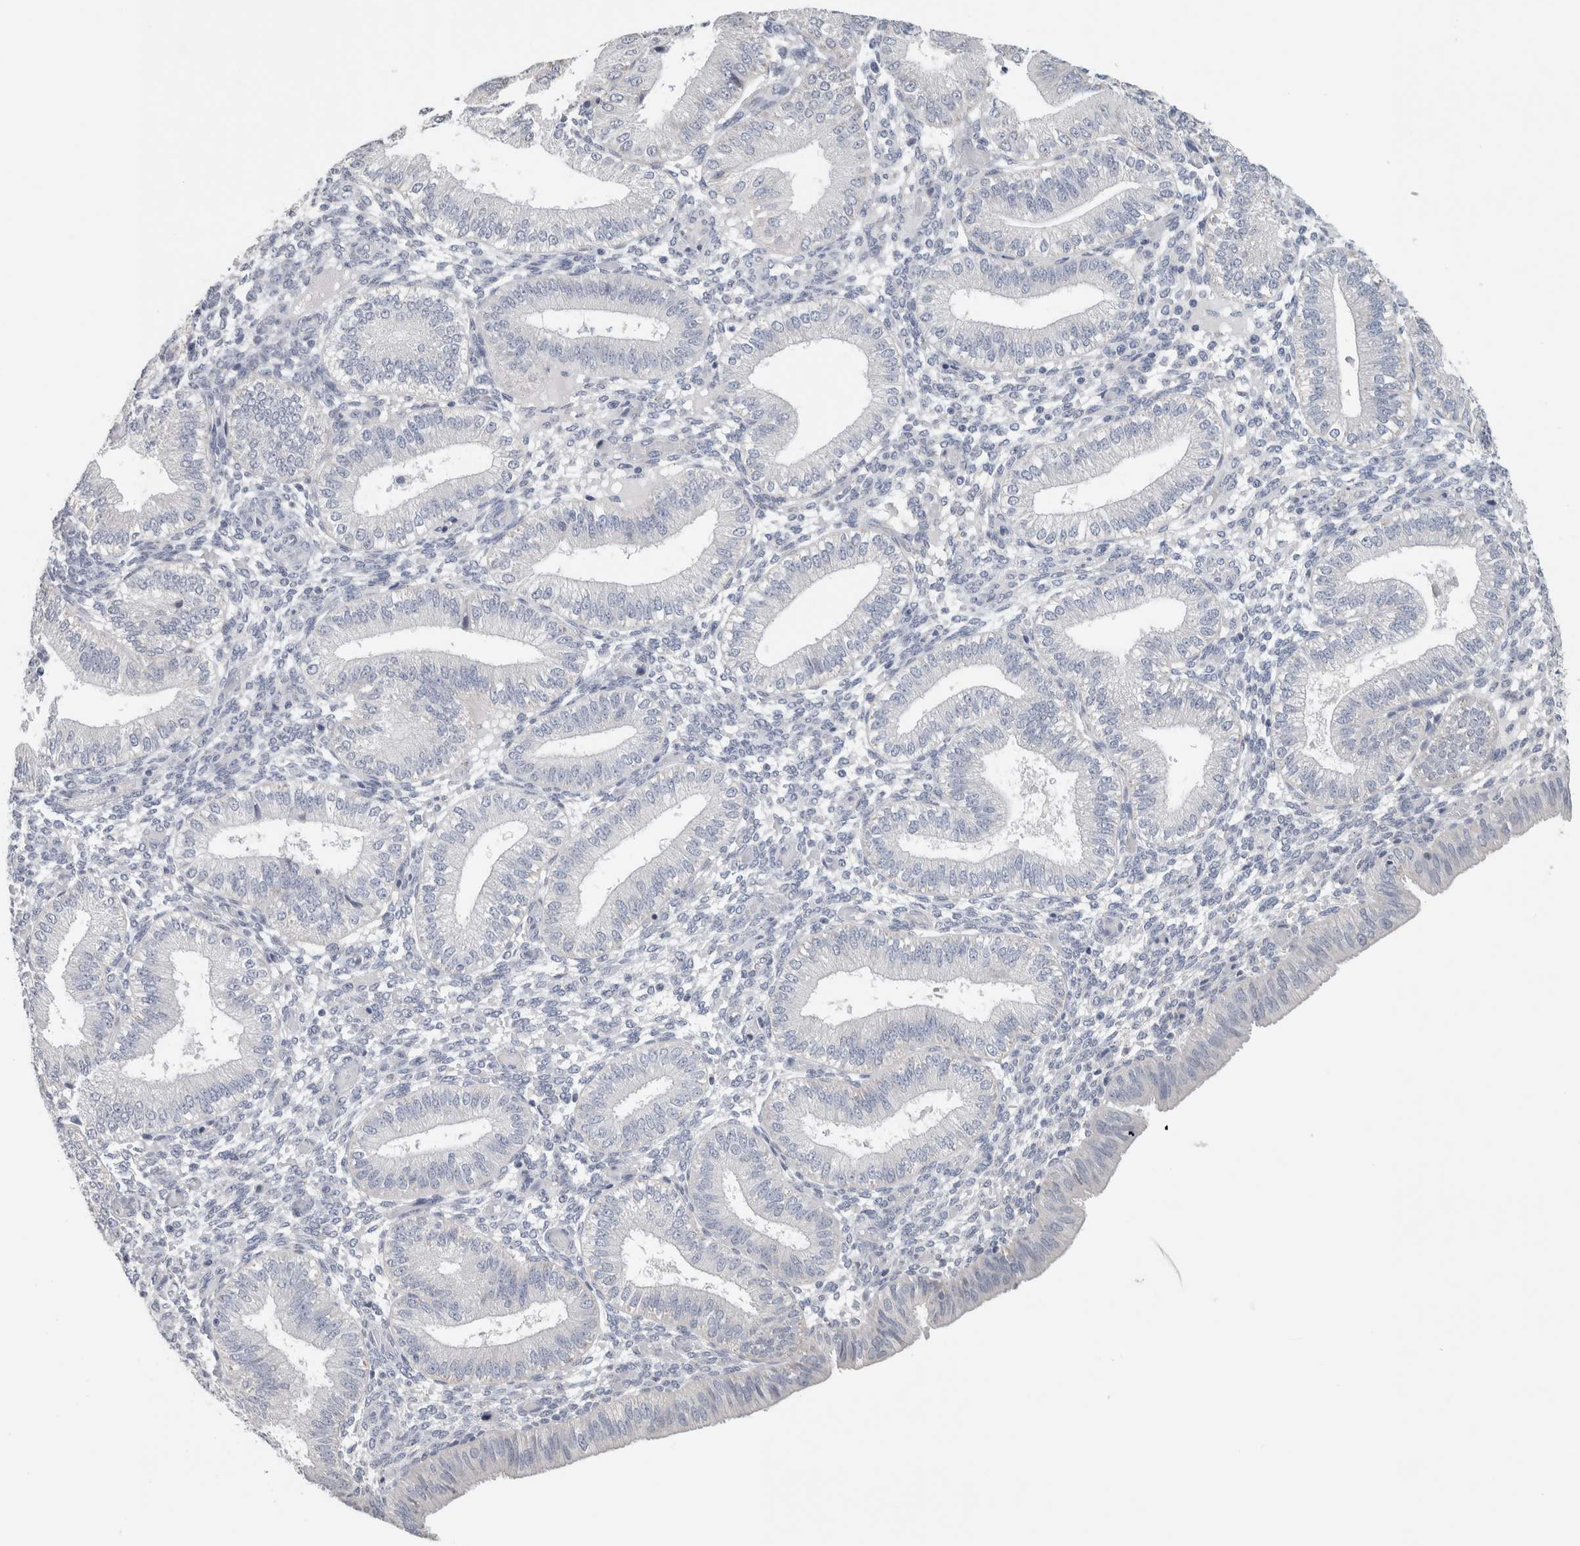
{"staining": {"intensity": "negative", "quantity": "none", "location": "none"}, "tissue": "endometrium", "cell_type": "Cells in endometrial stroma", "image_type": "normal", "snomed": [{"axis": "morphology", "description": "Normal tissue, NOS"}, {"axis": "topography", "description": "Endometrium"}], "caption": "Cells in endometrial stroma are negative for protein expression in unremarkable human endometrium. (DAB (3,3'-diaminobenzidine) IHC with hematoxylin counter stain).", "gene": "SCN2A", "patient": {"sex": "female", "age": 39}}